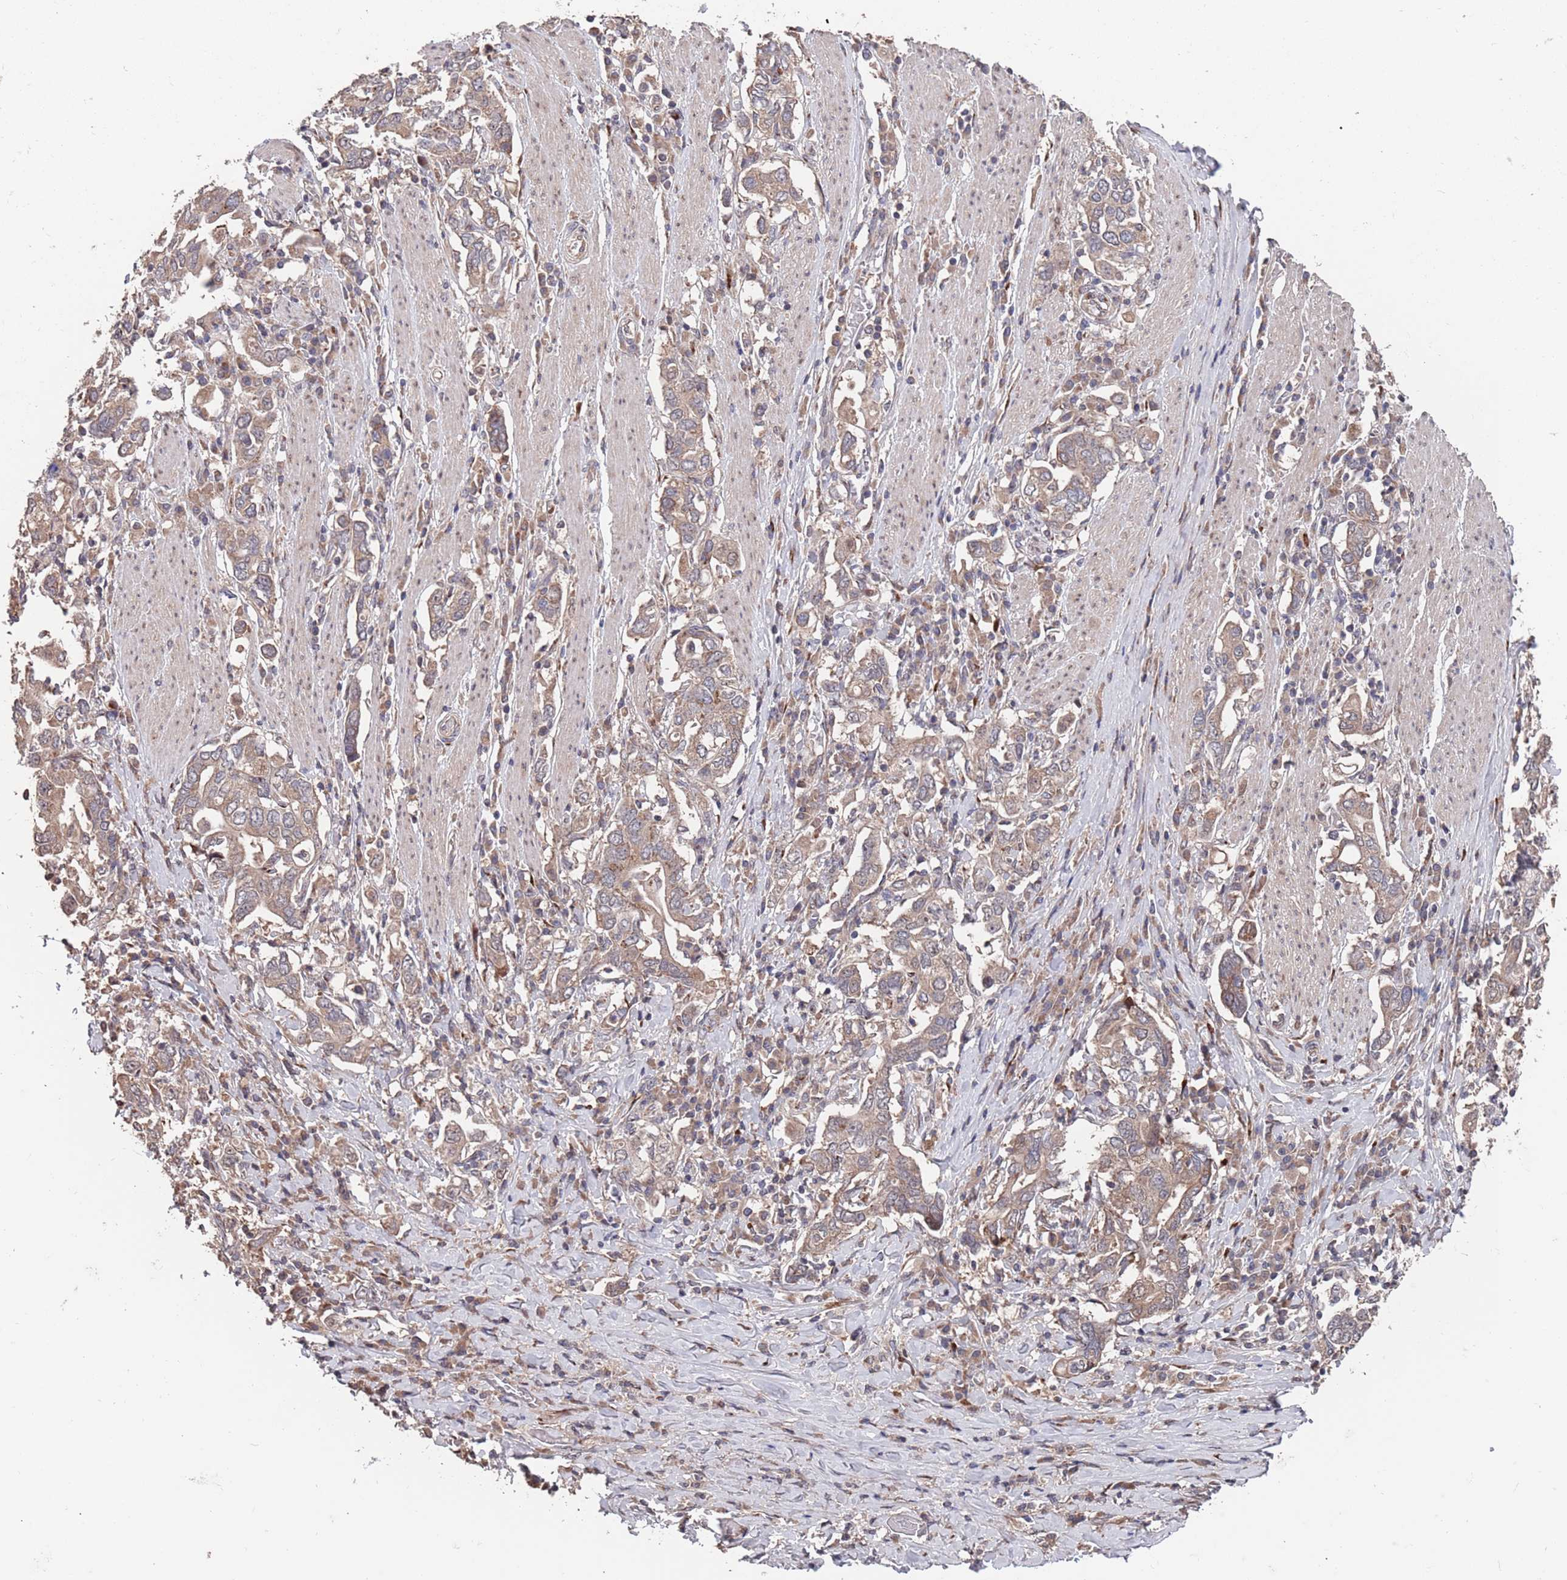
{"staining": {"intensity": "weak", "quantity": ">75%", "location": "cytoplasmic/membranous"}, "tissue": "stomach cancer", "cell_type": "Tumor cells", "image_type": "cancer", "snomed": [{"axis": "morphology", "description": "Adenocarcinoma, NOS"}, {"axis": "topography", "description": "Stomach, upper"}, {"axis": "topography", "description": "Stomach"}], "caption": "Brown immunohistochemical staining in human adenocarcinoma (stomach) displays weak cytoplasmic/membranous staining in approximately >75% of tumor cells. The staining is performed using DAB (3,3'-diaminobenzidine) brown chromogen to label protein expression. The nuclei are counter-stained blue using hematoxylin.", "gene": "UNC45A", "patient": {"sex": "male", "age": 62}}